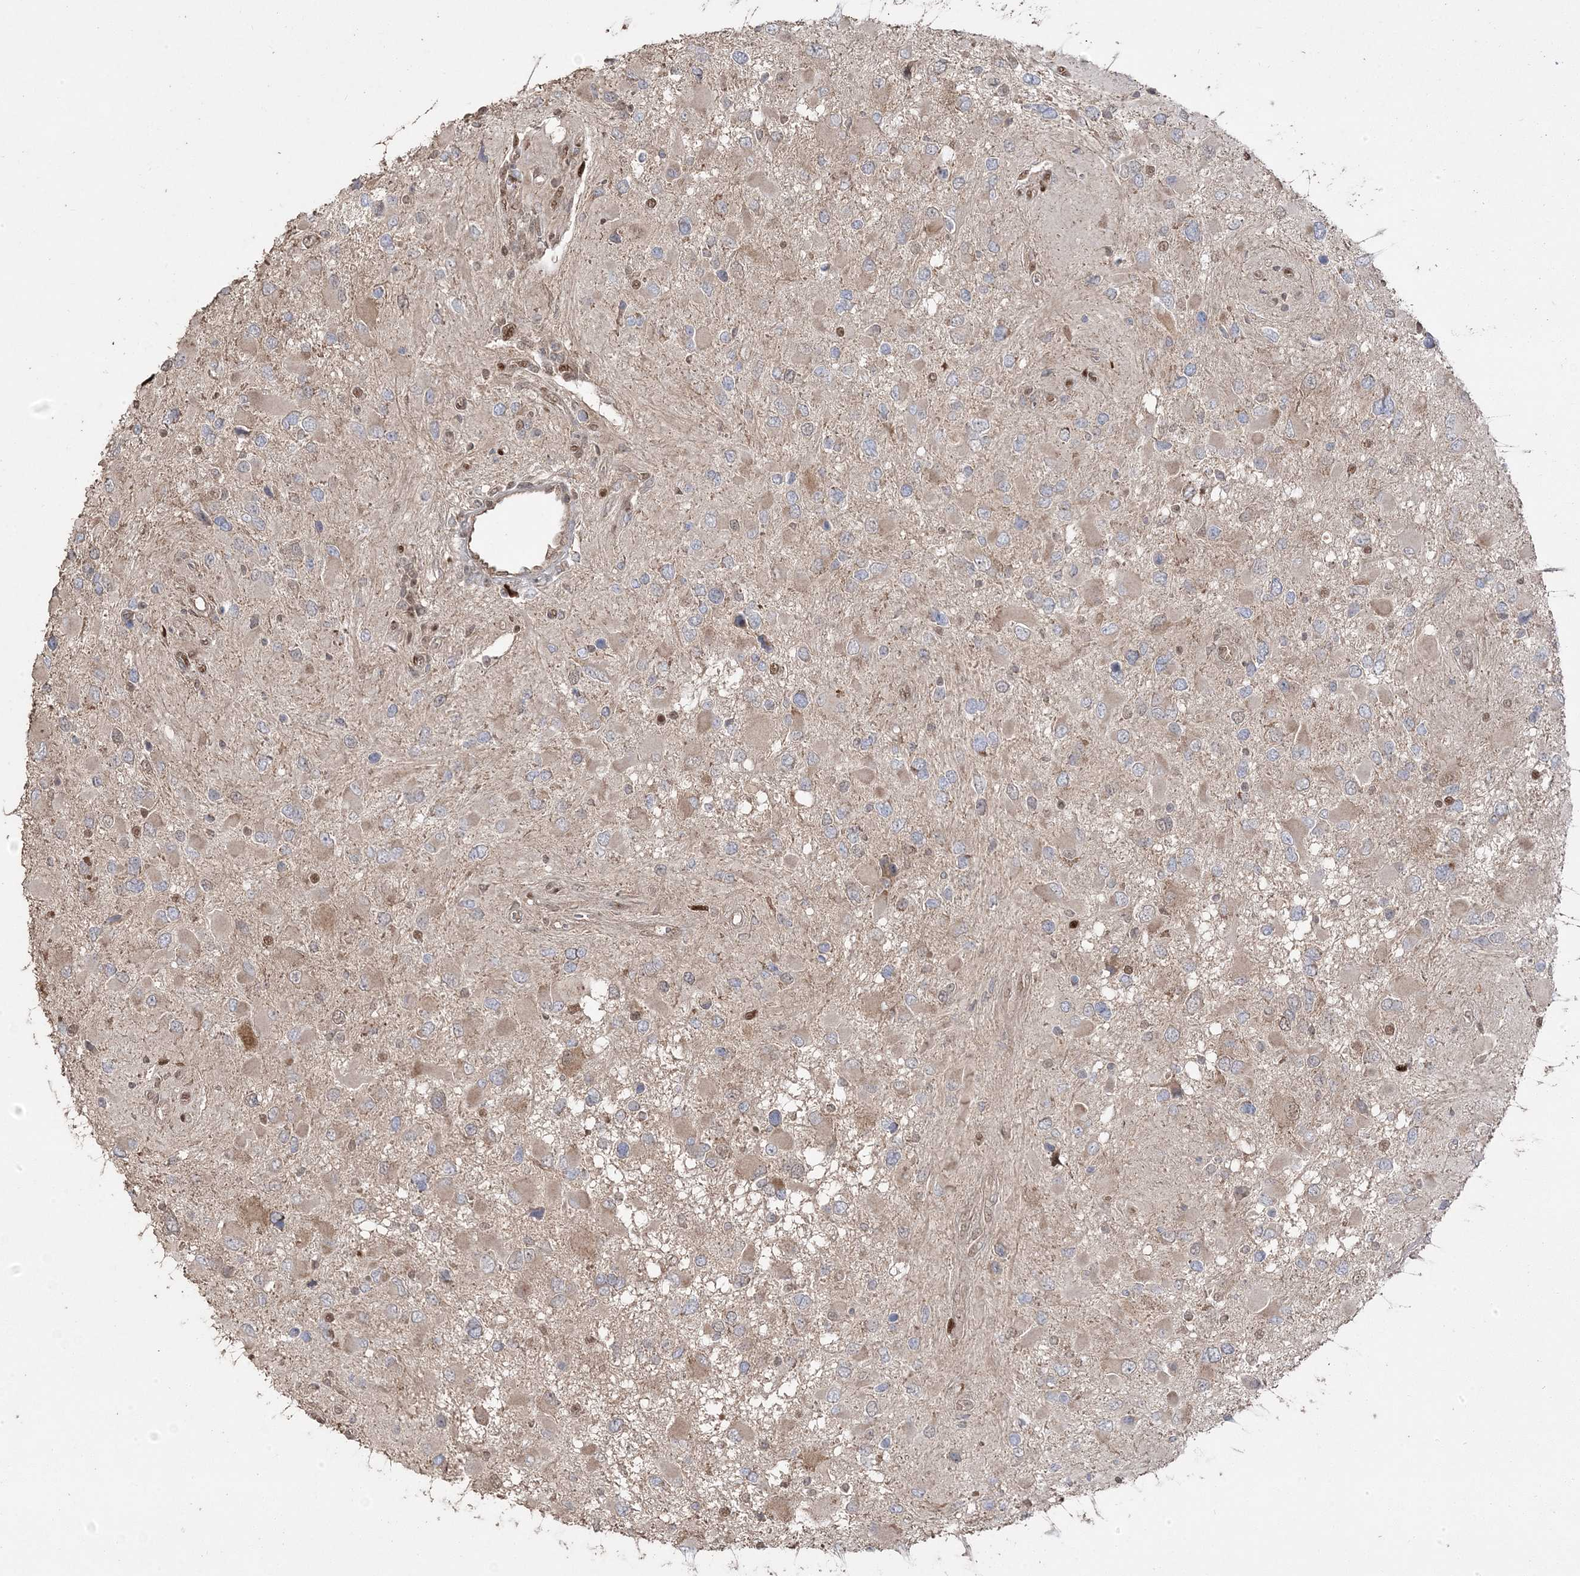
{"staining": {"intensity": "weak", "quantity": "<25%", "location": "cytoplasmic/membranous"}, "tissue": "glioma", "cell_type": "Tumor cells", "image_type": "cancer", "snomed": [{"axis": "morphology", "description": "Glioma, malignant, High grade"}, {"axis": "topography", "description": "Brain"}], "caption": "This is a image of immunohistochemistry staining of malignant high-grade glioma, which shows no expression in tumor cells.", "gene": "PPOX", "patient": {"sex": "male", "age": 53}}